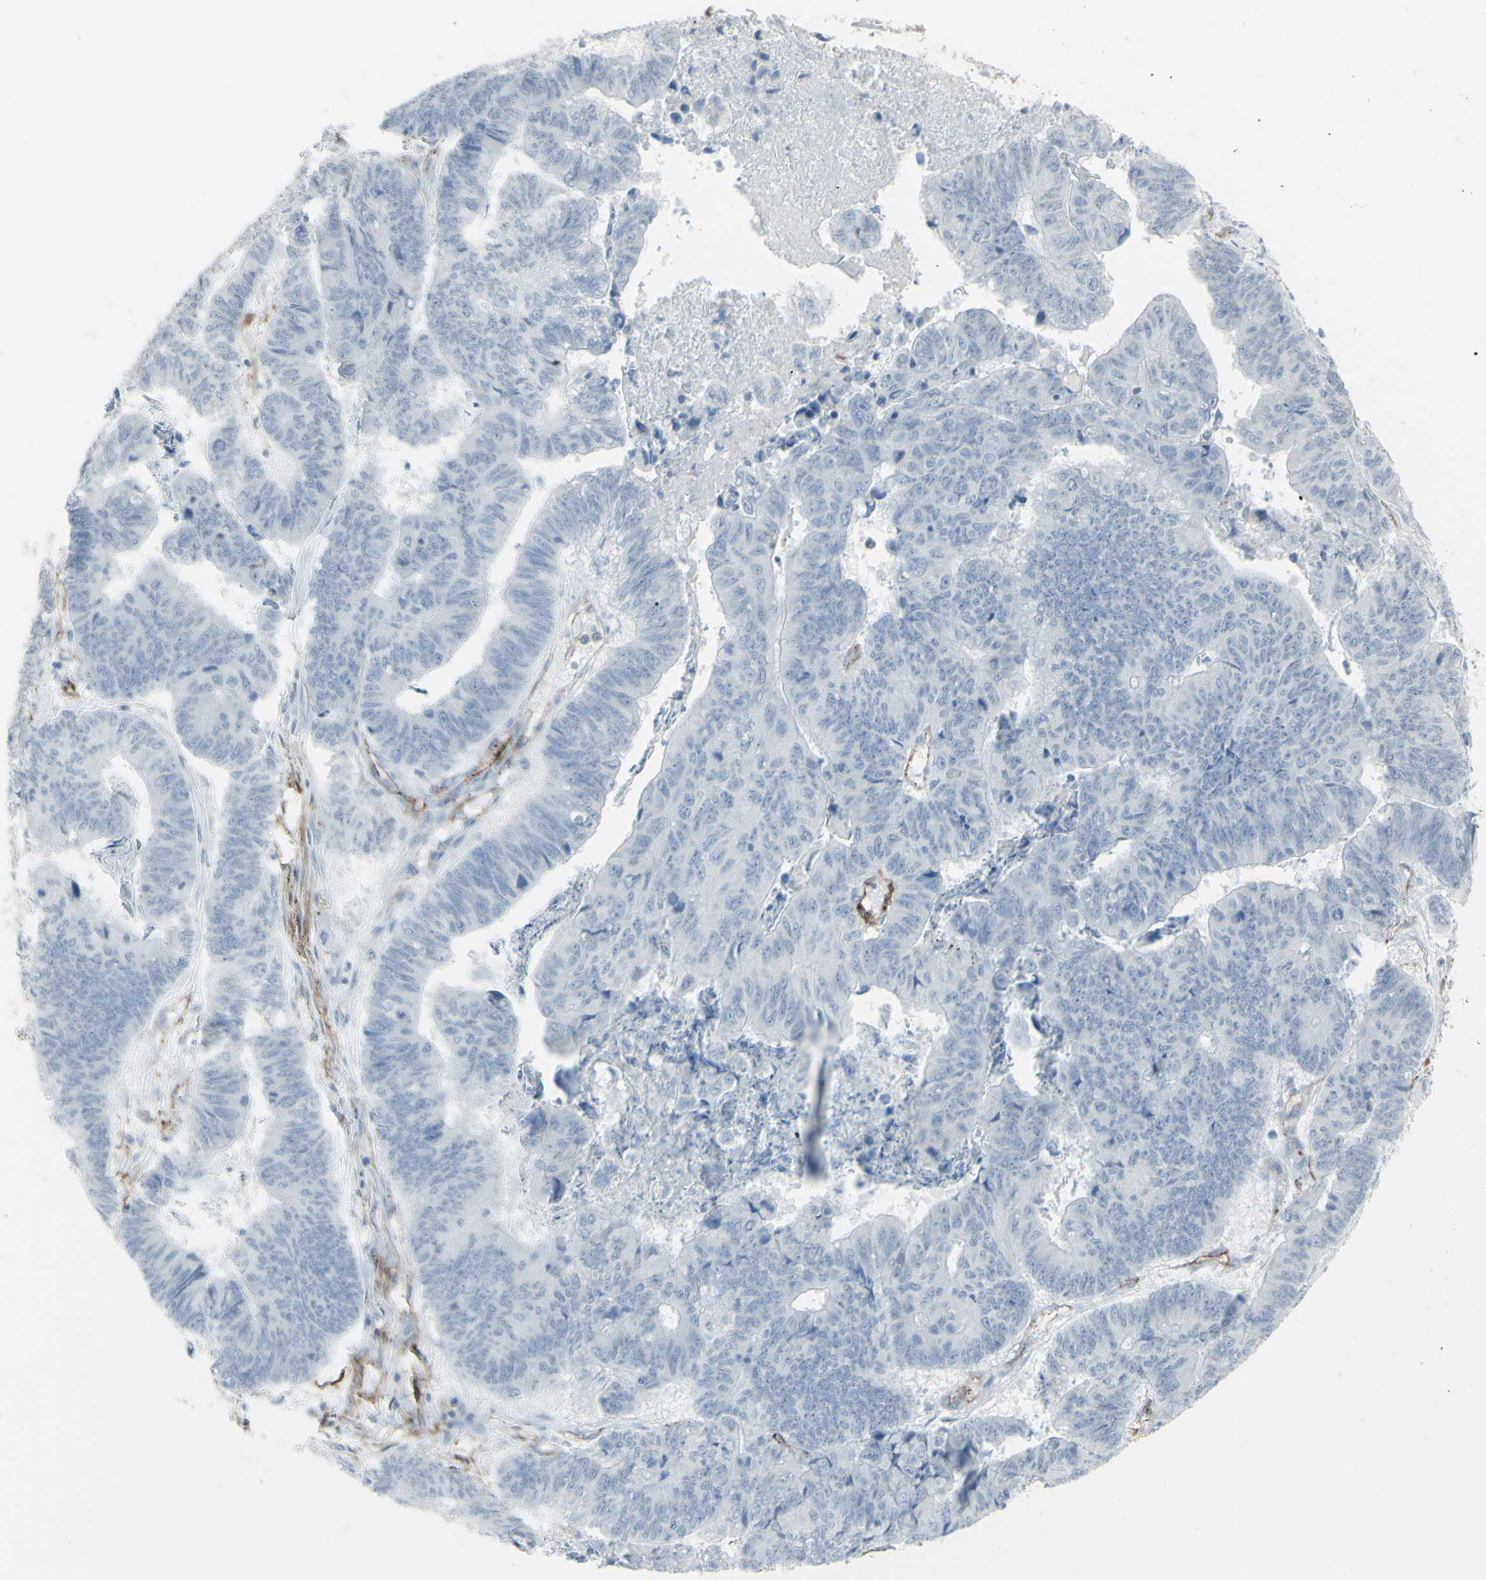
{"staining": {"intensity": "negative", "quantity": "none", "location": "none"}, "tissue": "stomach cancer", "cell_type": "Tumor cells", "image_type": "cancer", "snomed": [{"axis": "morphology", "description": "Adenocarcinoma, NOS"}, {"axis": "topography", "description": "Stomach, lower"}], "caption": "The photomicrograph exhibits no significant staining in tumor cells of stomach cancer. (DAB IHC visualized using brightfield microscopy, high magnification).", "gene": "GJA1", "patient": {"sex": "male", "age": 77}}